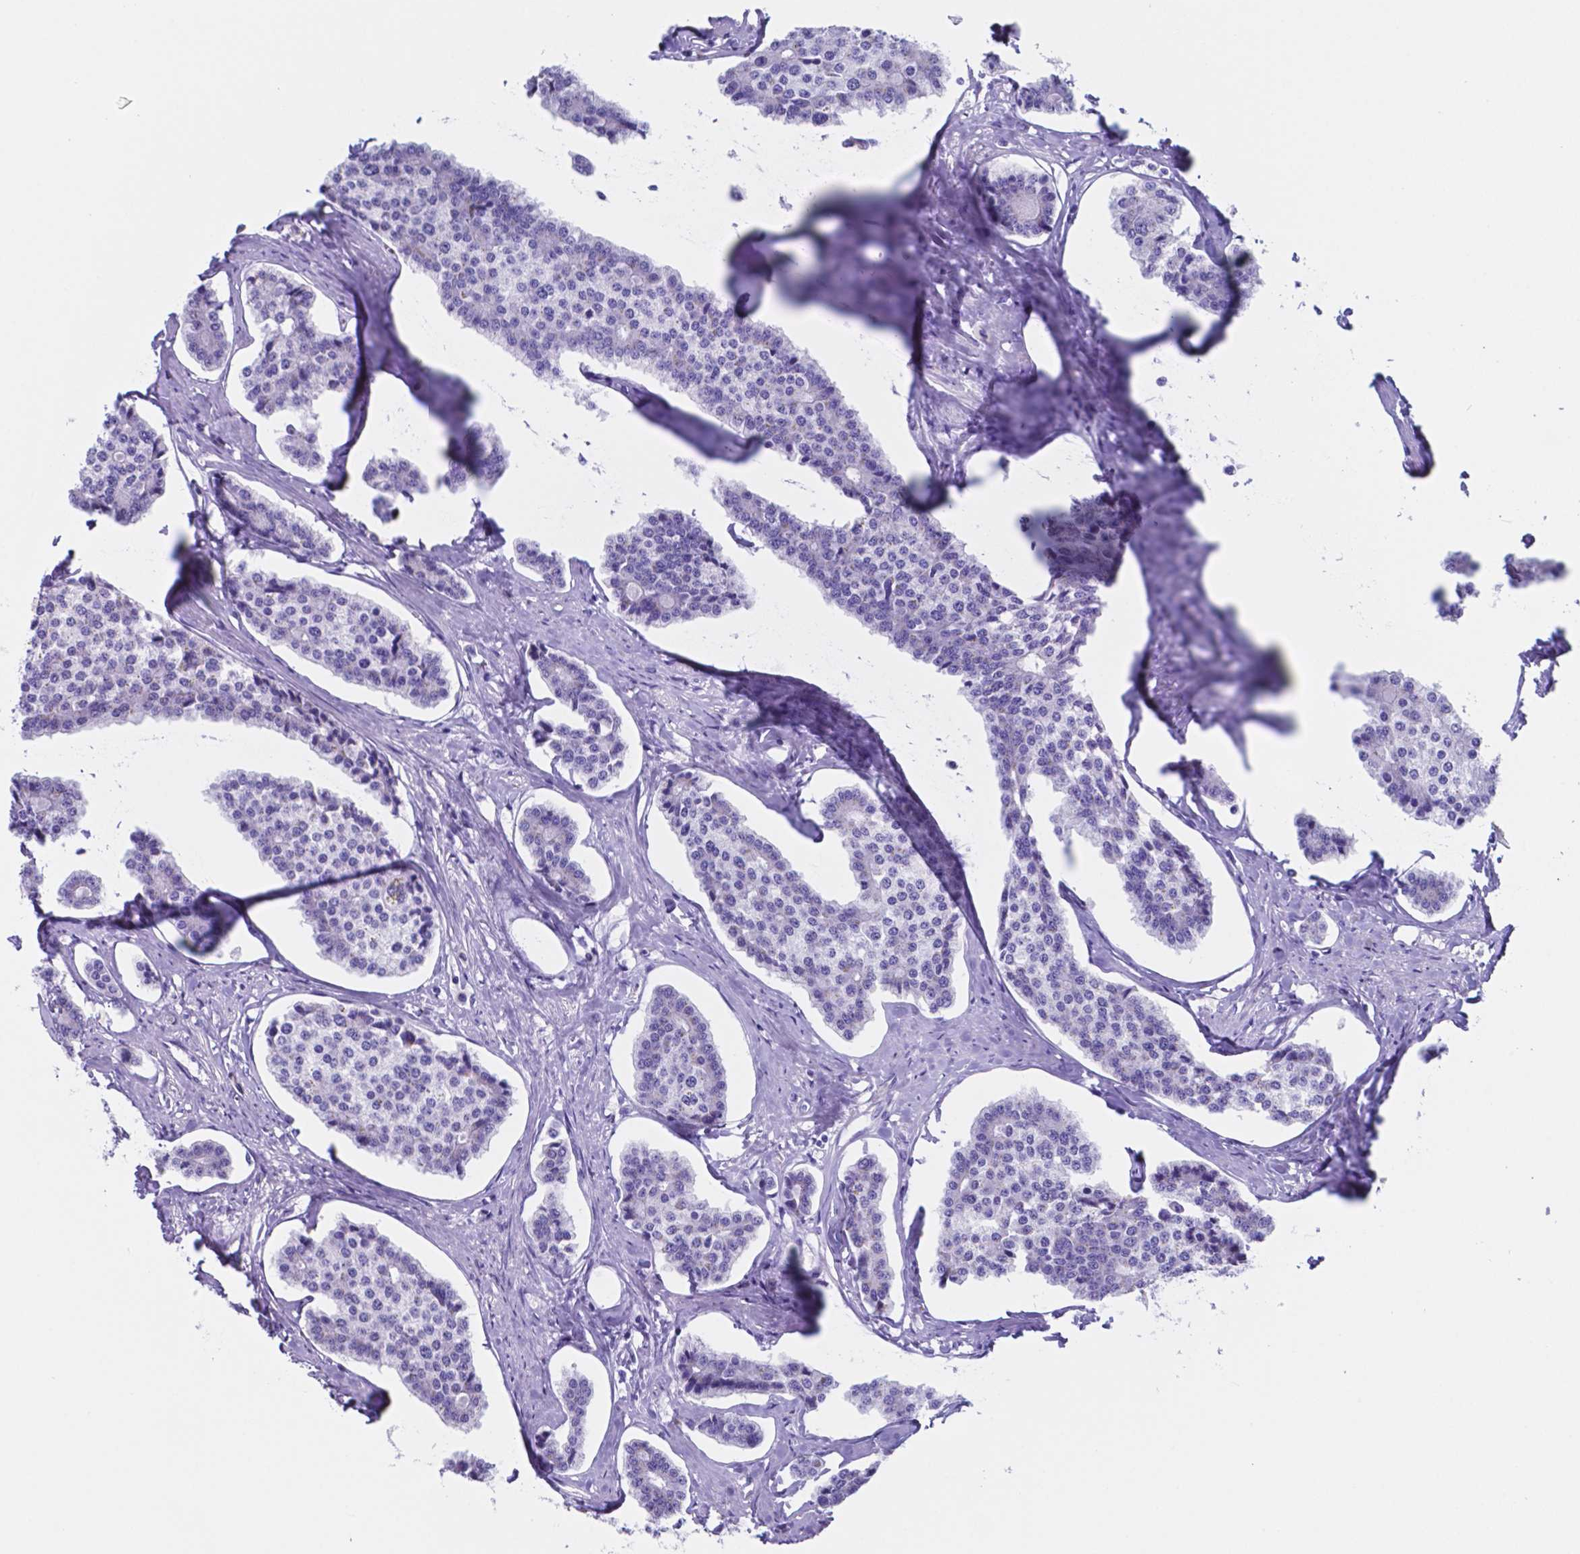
{"staining": {"intensity": "negative", "quantity": "none", "location": "none"}, "tissue": "carcinoid", "cell_type": "Tumor cells", "image_type": "cancer", "snomed": [{"axis": "morphology", "description": "Carcinoid, malignant, NOS"}, {"axis": "topography", "description": "Small intestine"}], "caption": "This is an IHC micrograph of human carcinoid (malignant). There is no staining in tumor cells.", "gene": "DNAAF8", "patient": {"sex": "female", "age": 65}}